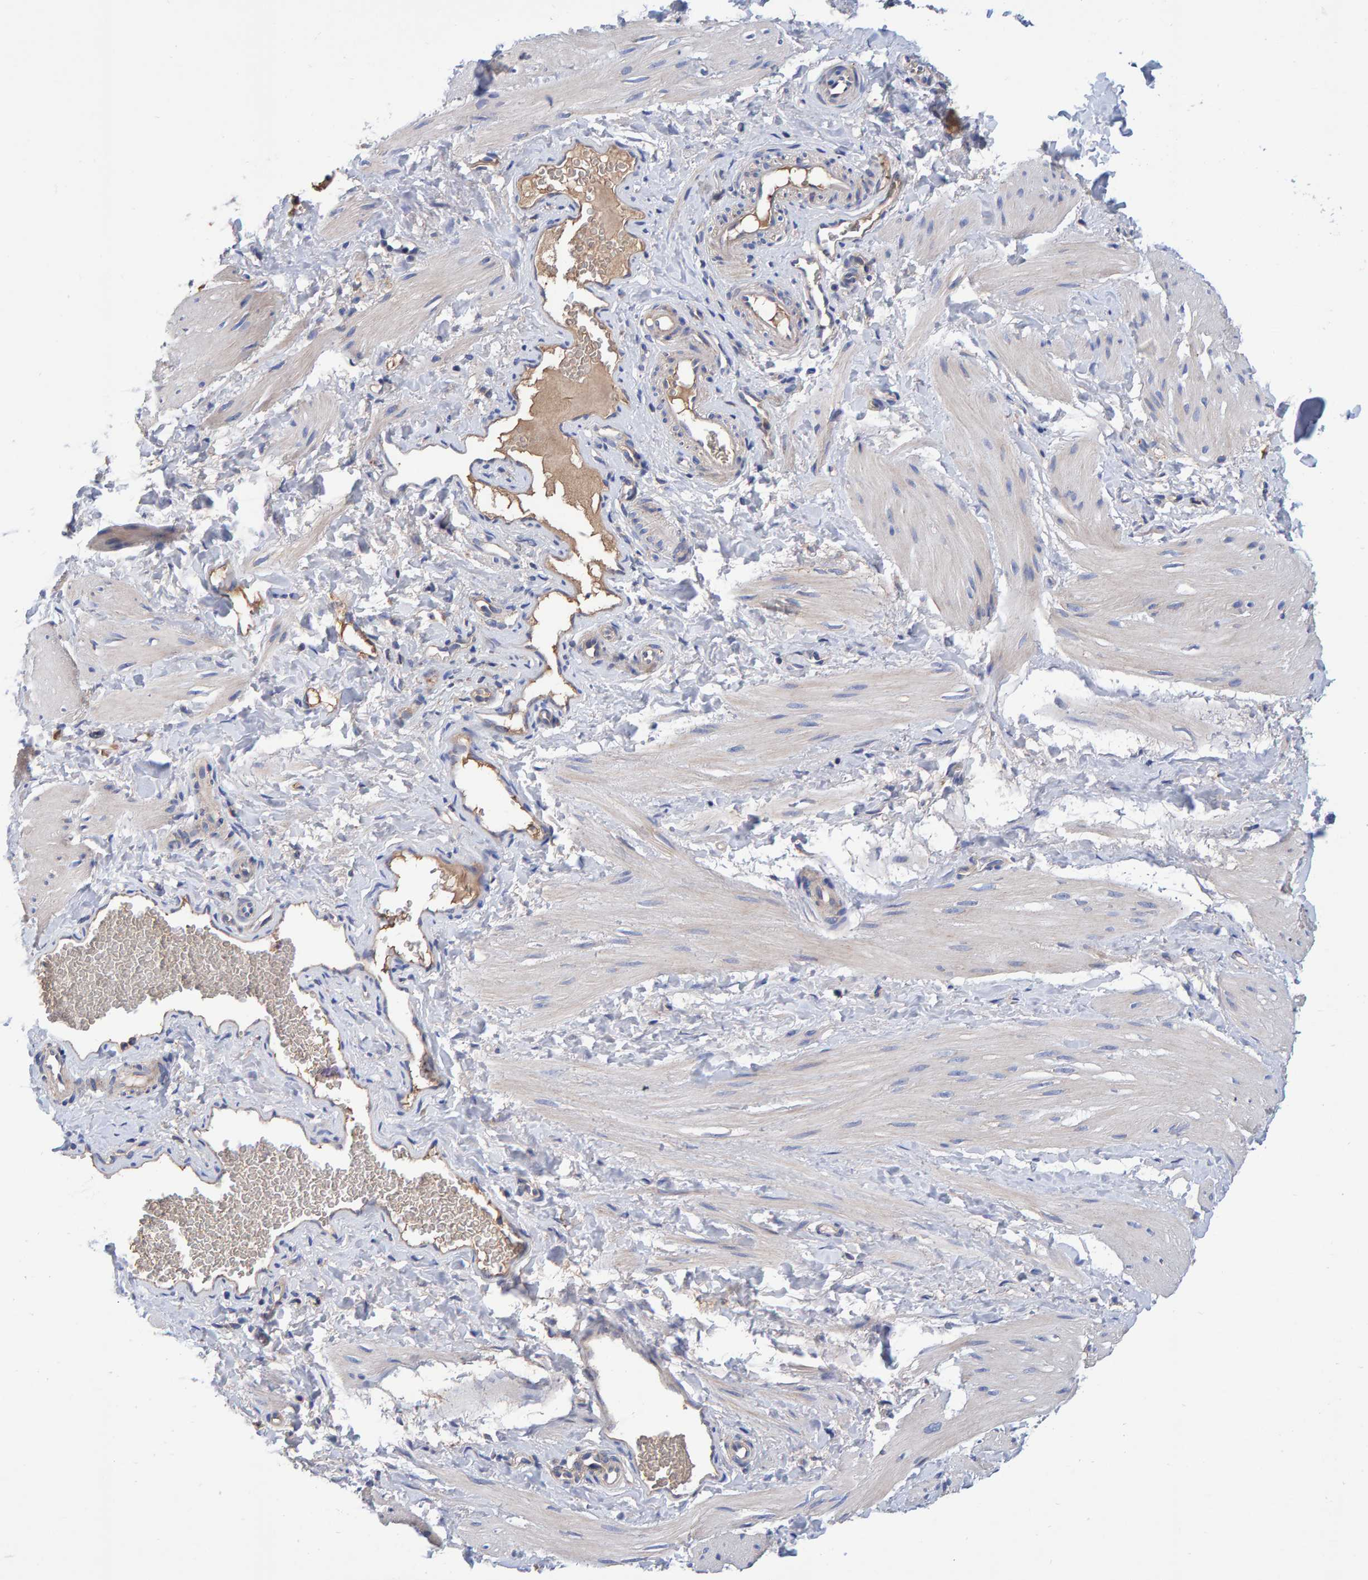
{"staining": {"intensity": "negative", "quantity": "none", "location": "none"}, "tissue": "smooth muscle", "cell_type": "Smooth muscle cells", "image_type": "normal", "snomed": [{"axis": "morphology", "description": "Normal tissue, NOS"}, {"axis": "topography", "description": "Smooth muscle"}], "caption": "Micrograph shows no protein expression in smooth muscle cells of unremarkable smooth muscle. (IHC, brightfield microscopy, high magnification).", "gene": "EFR3A", "patient": {"sex": "male", "age": 16}}